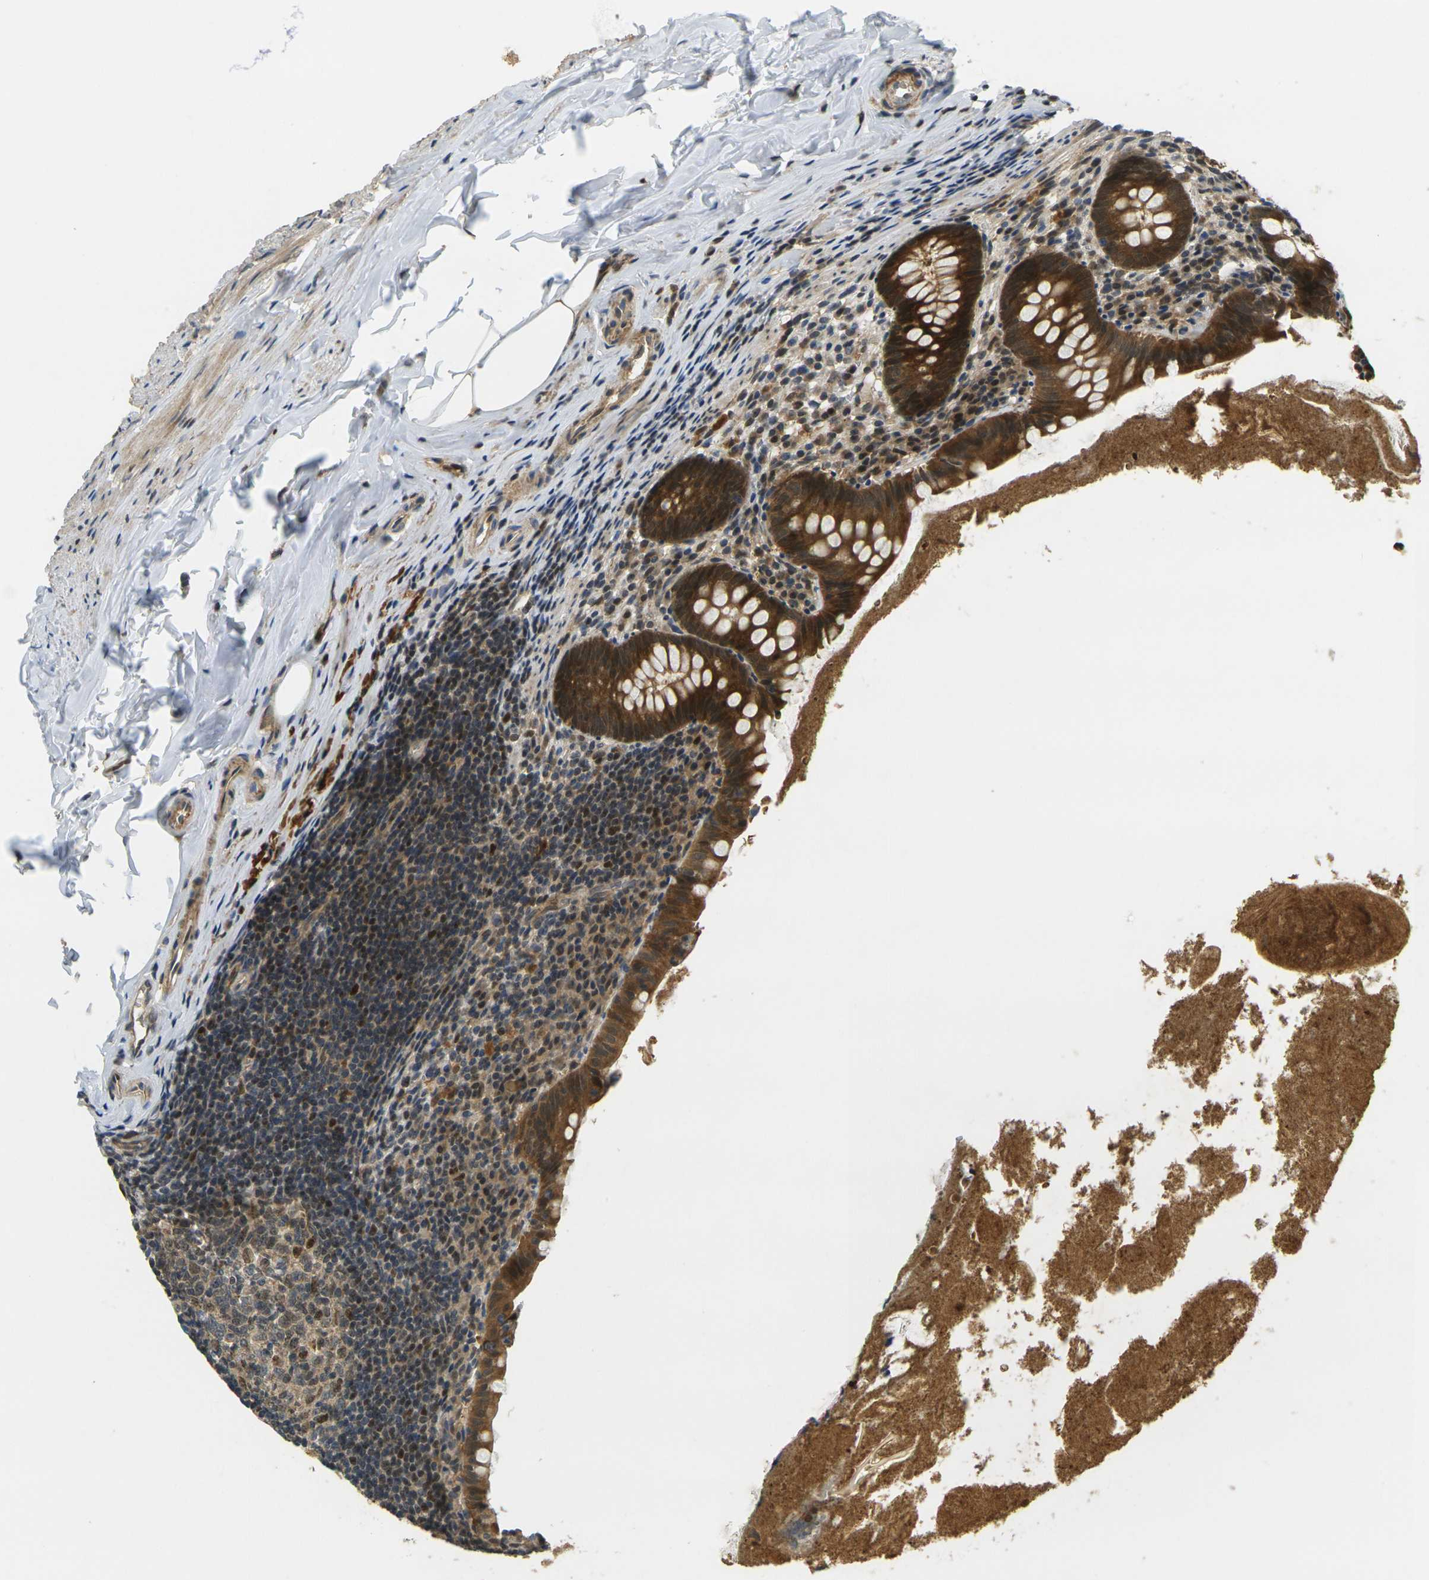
{"staining": {"intensity": "strong", "quantity": ">75%", "location": "cytoplasmic/membranous"}, "tissue": "appendix", "cell_type": "Glandular cells", "image_type": "normal", "snomed": [{"axis": "morphology", "description": "Normal tissue, NOS"}, {"axis": "topography", "description": "Appendix"}], "caption": "A micrograph showing strong cytoplasmic/membranous positivity in approximately >75% of glandular cells in normal appendix, as visualized by brown immunohistochemical staining.", "gene": "KLHL8", "patient": {"sex": "male", "age": 52}}